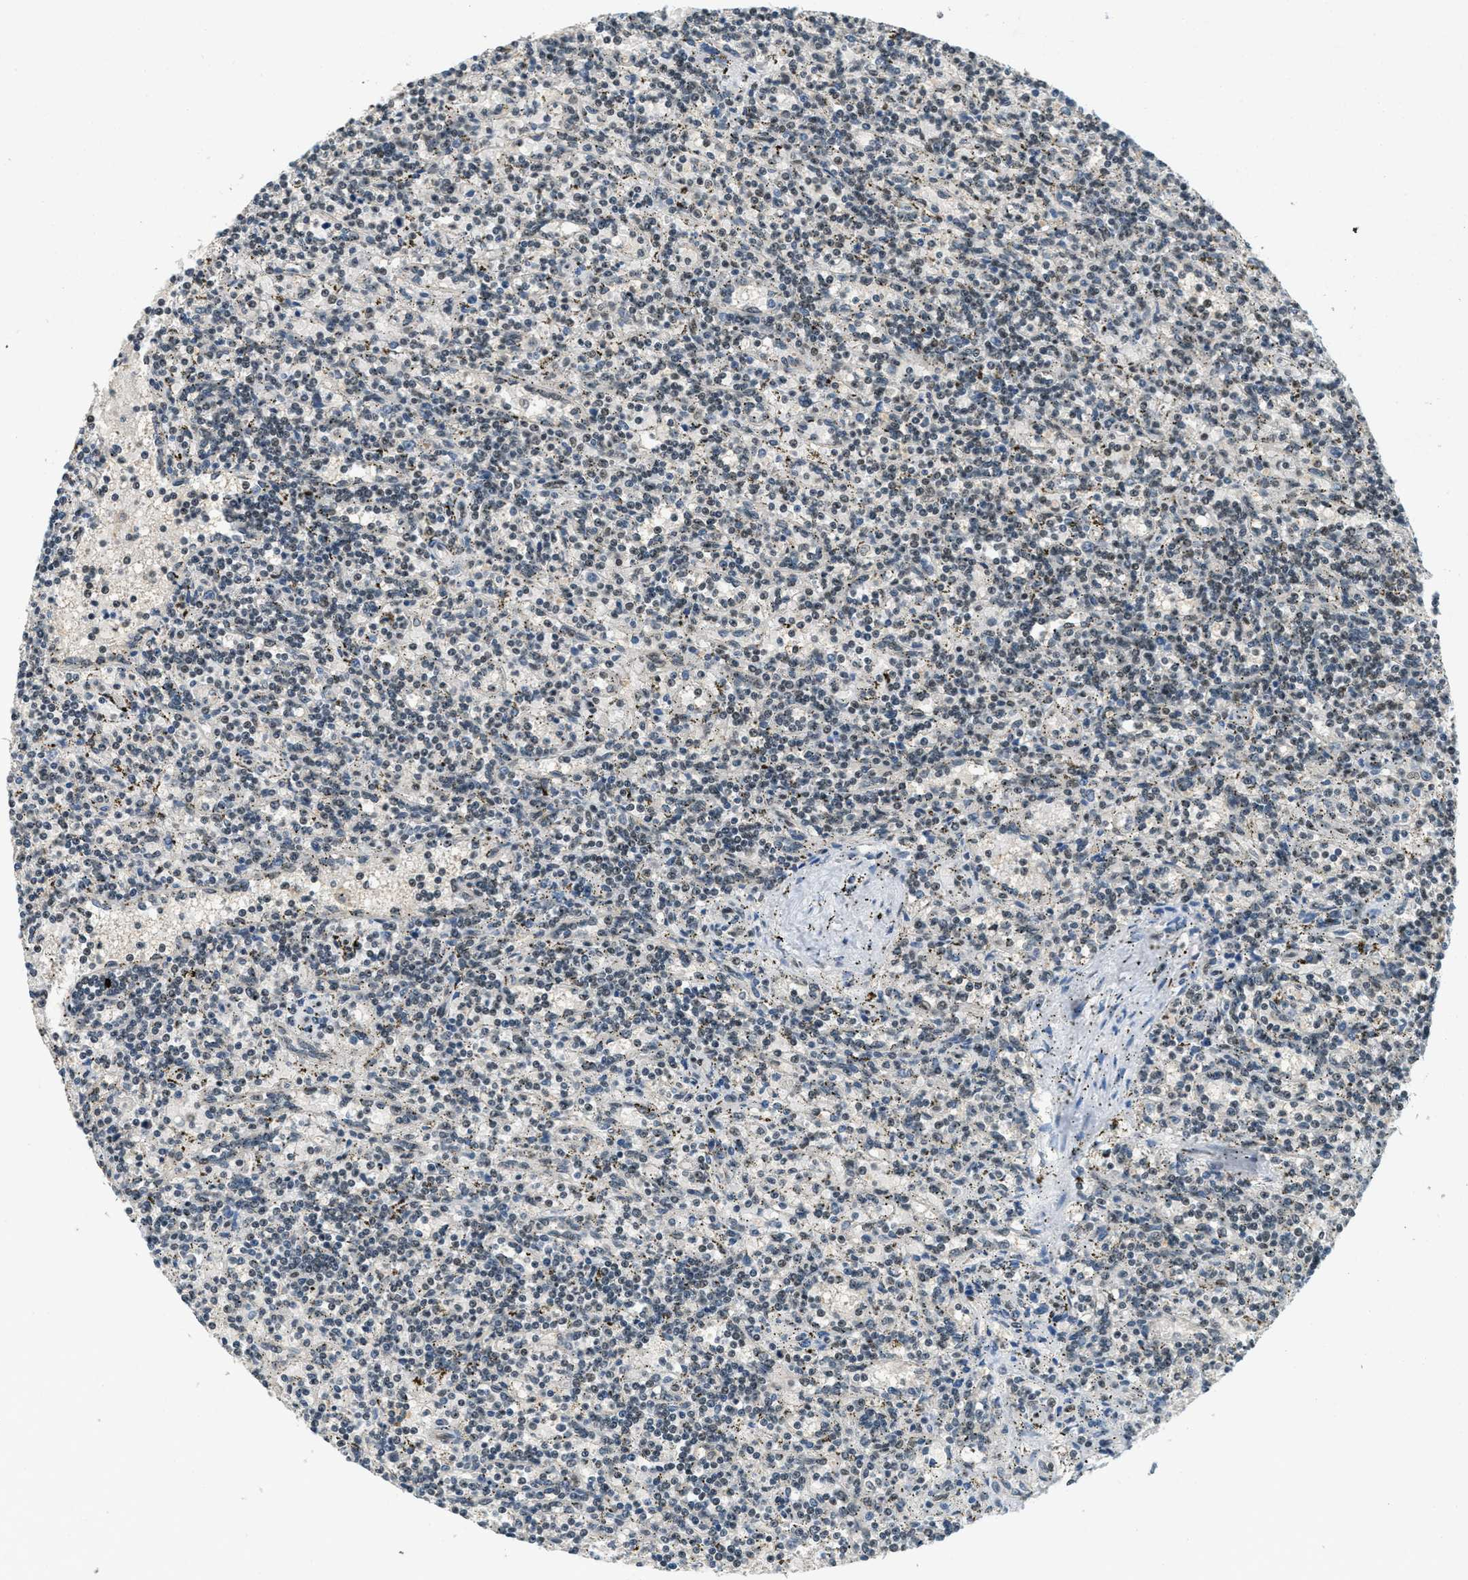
{"staining": {"intensity": "weak", "quantity": "<25%", "location": "nuclear"}, "tissue": "lymphoma", "cell_type": "Tumor cells", "image_type": "cancer", "snomed": [{"axis": "morphology", "description": "Malignant lymphoma, non-Hodgkin's type, Low grade"}, {"axis": "topography", "description": "Spleen"}], "caption": "This is an IHC micrograph of malignant lymphoma, non-Hodgkin's type (low-grade). There is no staining in tumor cells.", "gene": "ZNF148", "patient": {"sex": "male", "age": 73}}